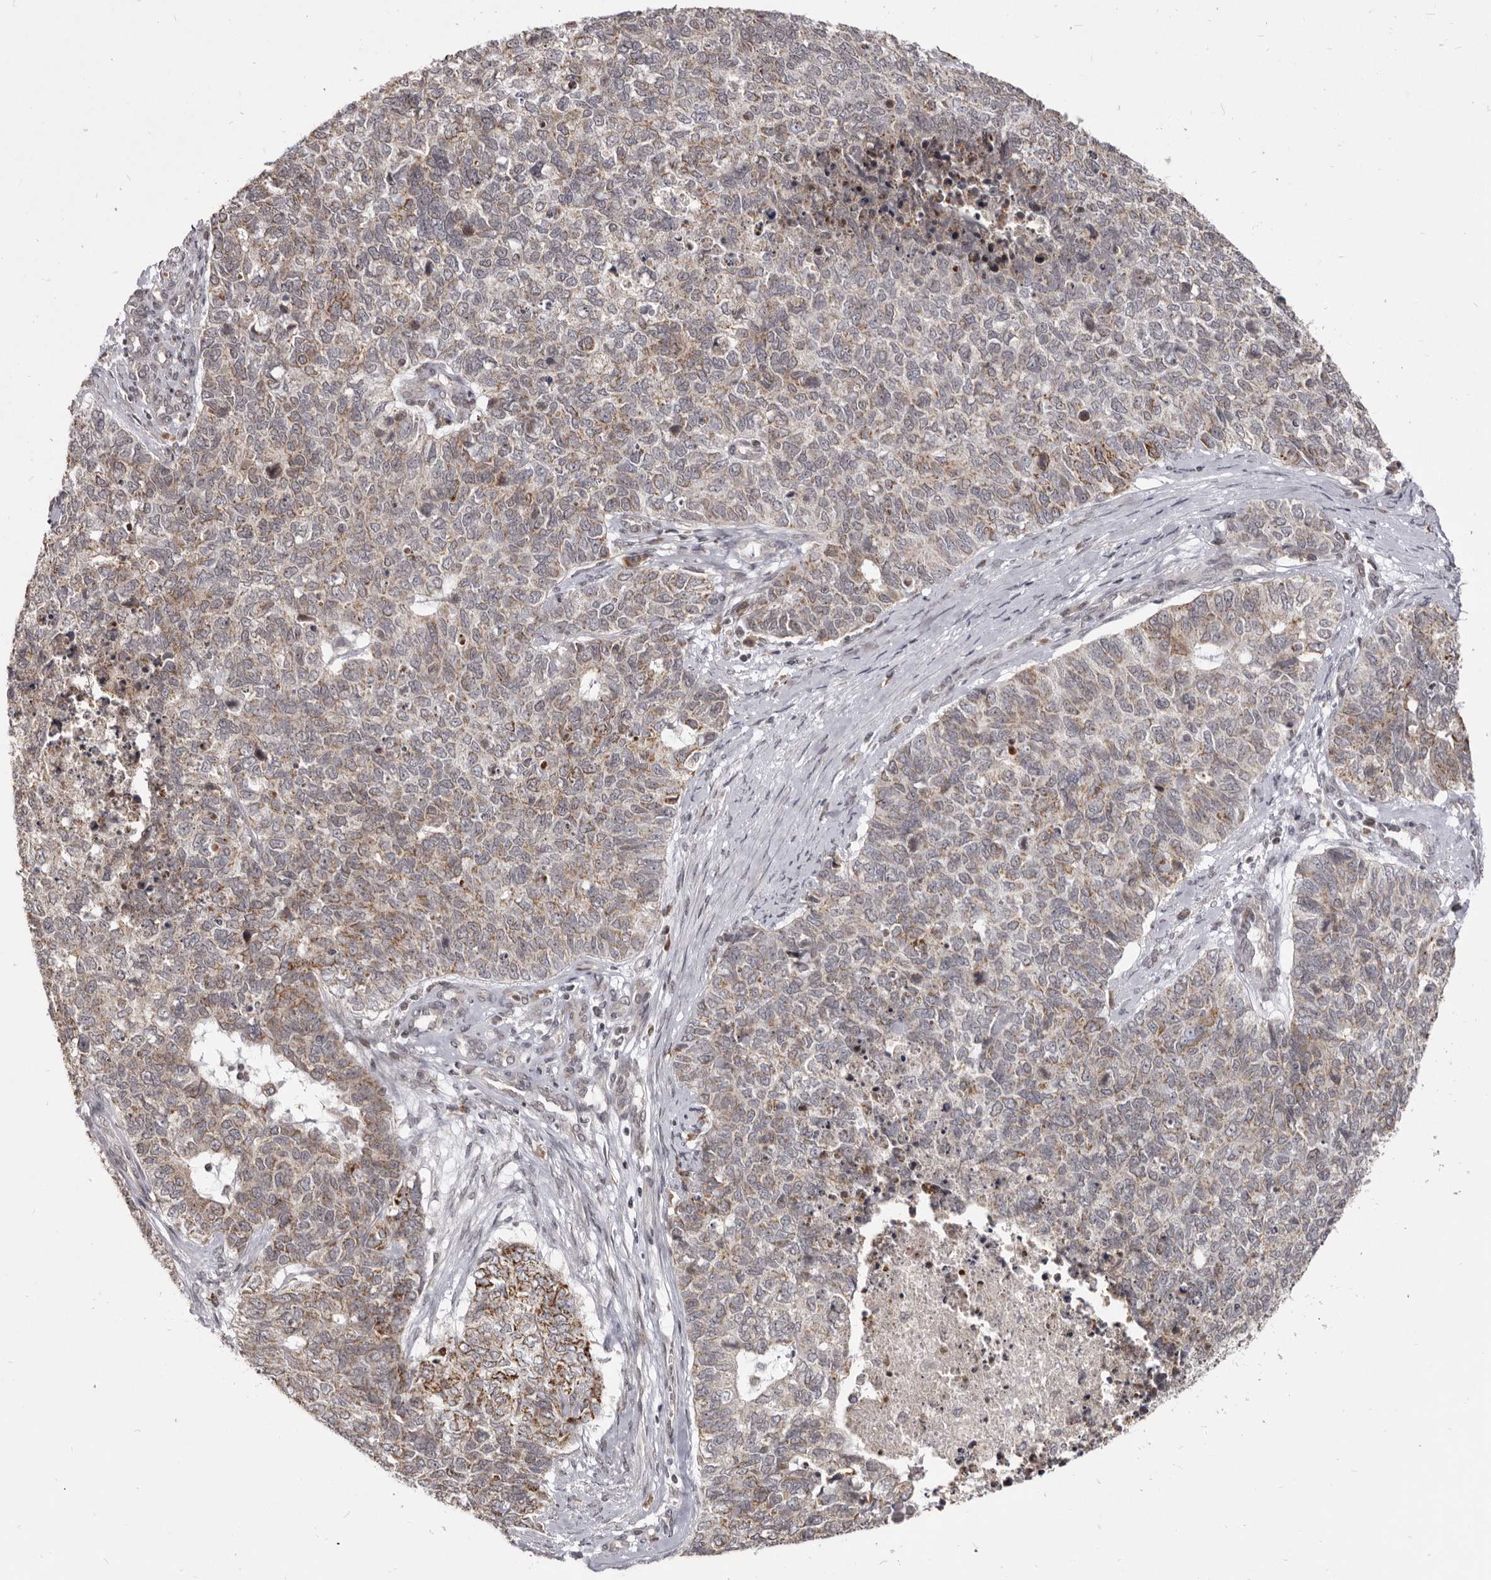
{"staining": {"intensity": "moderate", "quantity": "<25%", "location": "cytoplasmic/membranous"}, "tissue": "cervical cancer", "cell_type": "Tumor cells", "image_type": "cancer", "snomed": [{"axis": "morphology", "description": "Squamous cell carcinoma, NOS"}, {"axis": "topography", "description": "Cervix"}], "caption": "A micrograph showing moderate cytoplasmic/membranous expression in approximately <25% of tumor cells in squamous cell carcinoma (cervical), as visualized by brown immunohistochemical staining.", "gene": "THUMPD1", "patient": {"sex": "female", "age": 63}}